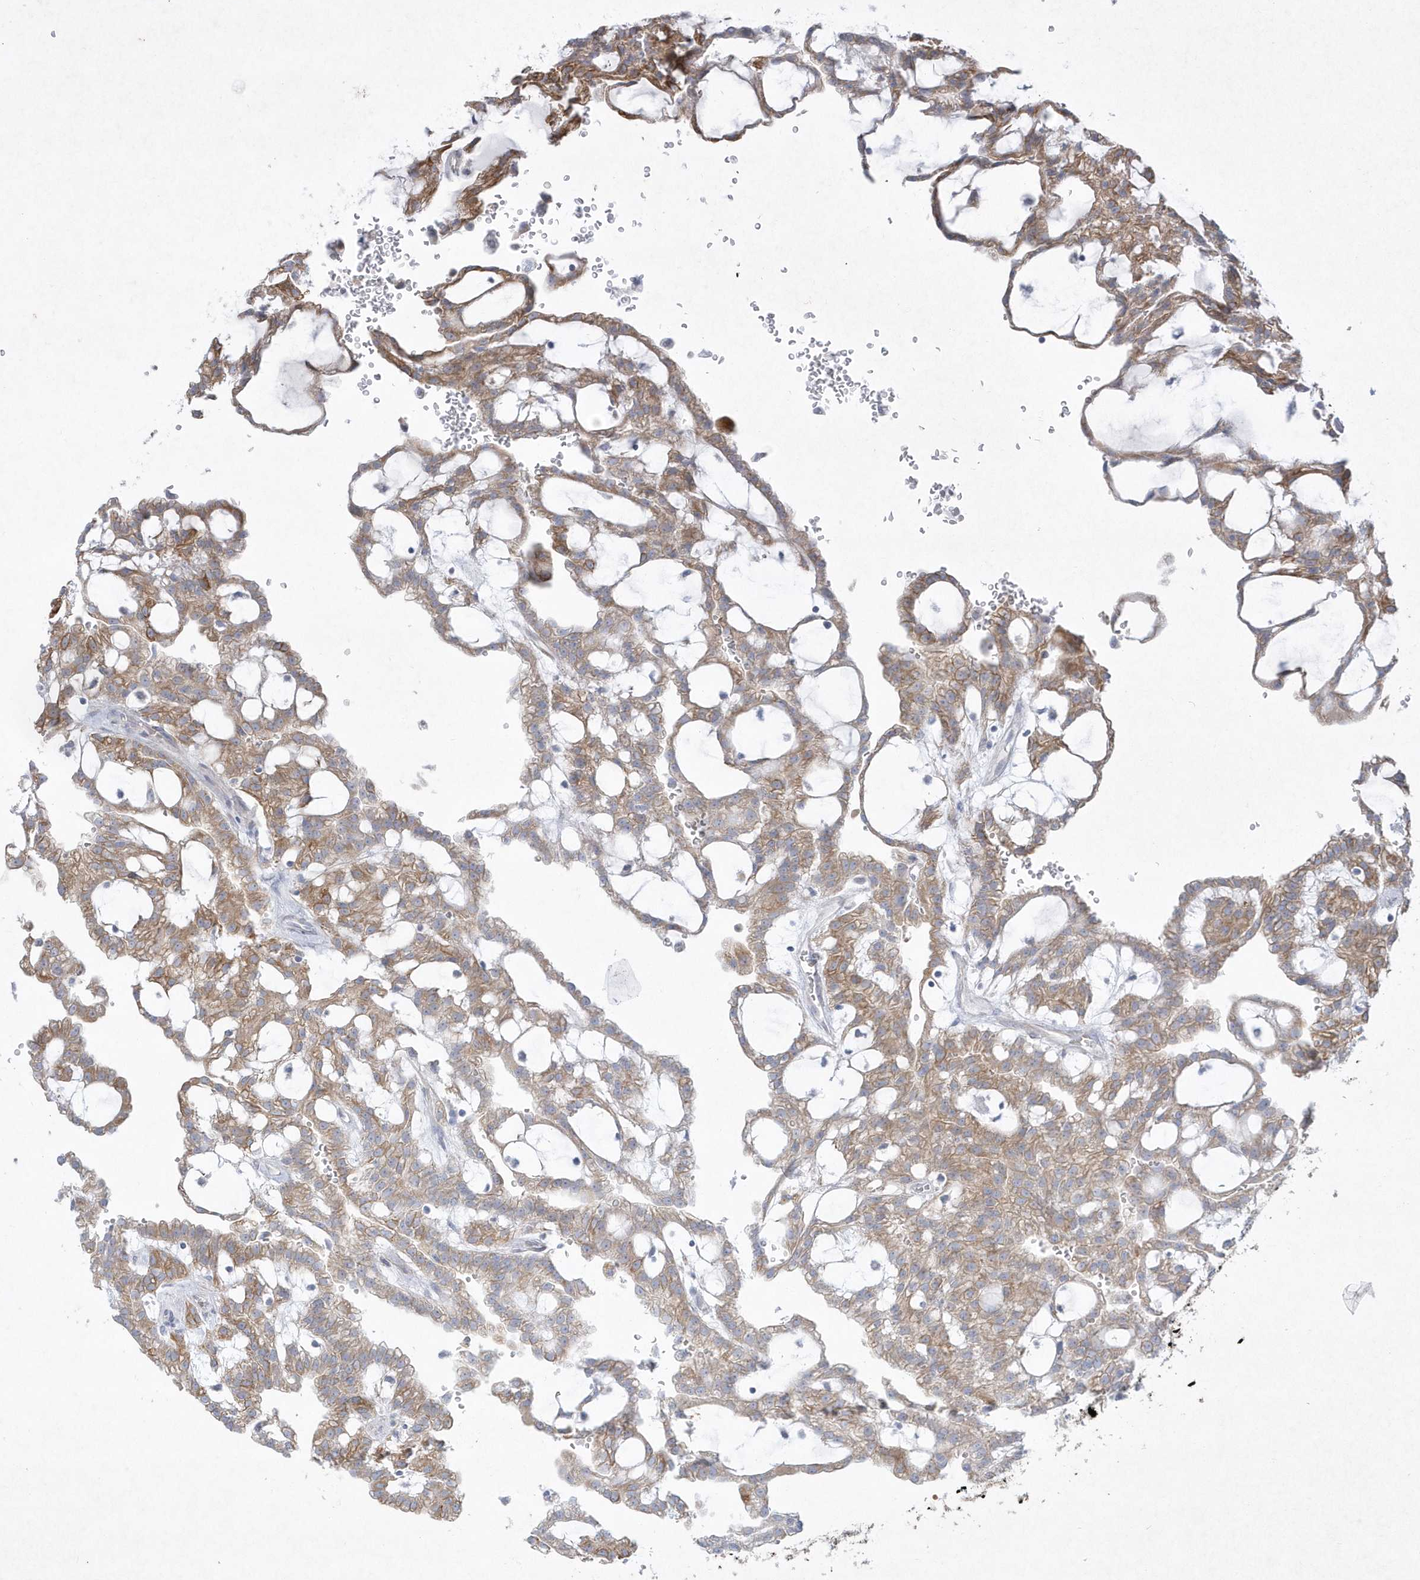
{"staining": {"intensity": "moderate", "quantity": ">75%", "location": "cytoplasmic/membranous"}, "tissue": "renal cancer", "cell_type": "Tumor cells", "image_type": "cancer", "snomed": [{"axis": "morphology", "description": "Adenocarcinoma, NOS"}, {"axis": "topography", "description": "Kidney"}], "caption": "Renal cancer (adenocarcinoma) stained for a protein demonstrates moderate cytoplasmic/membranous positivity in tumor cells.", "gene": "LARS1", "patient": {"sex": "male", "age": 63}}